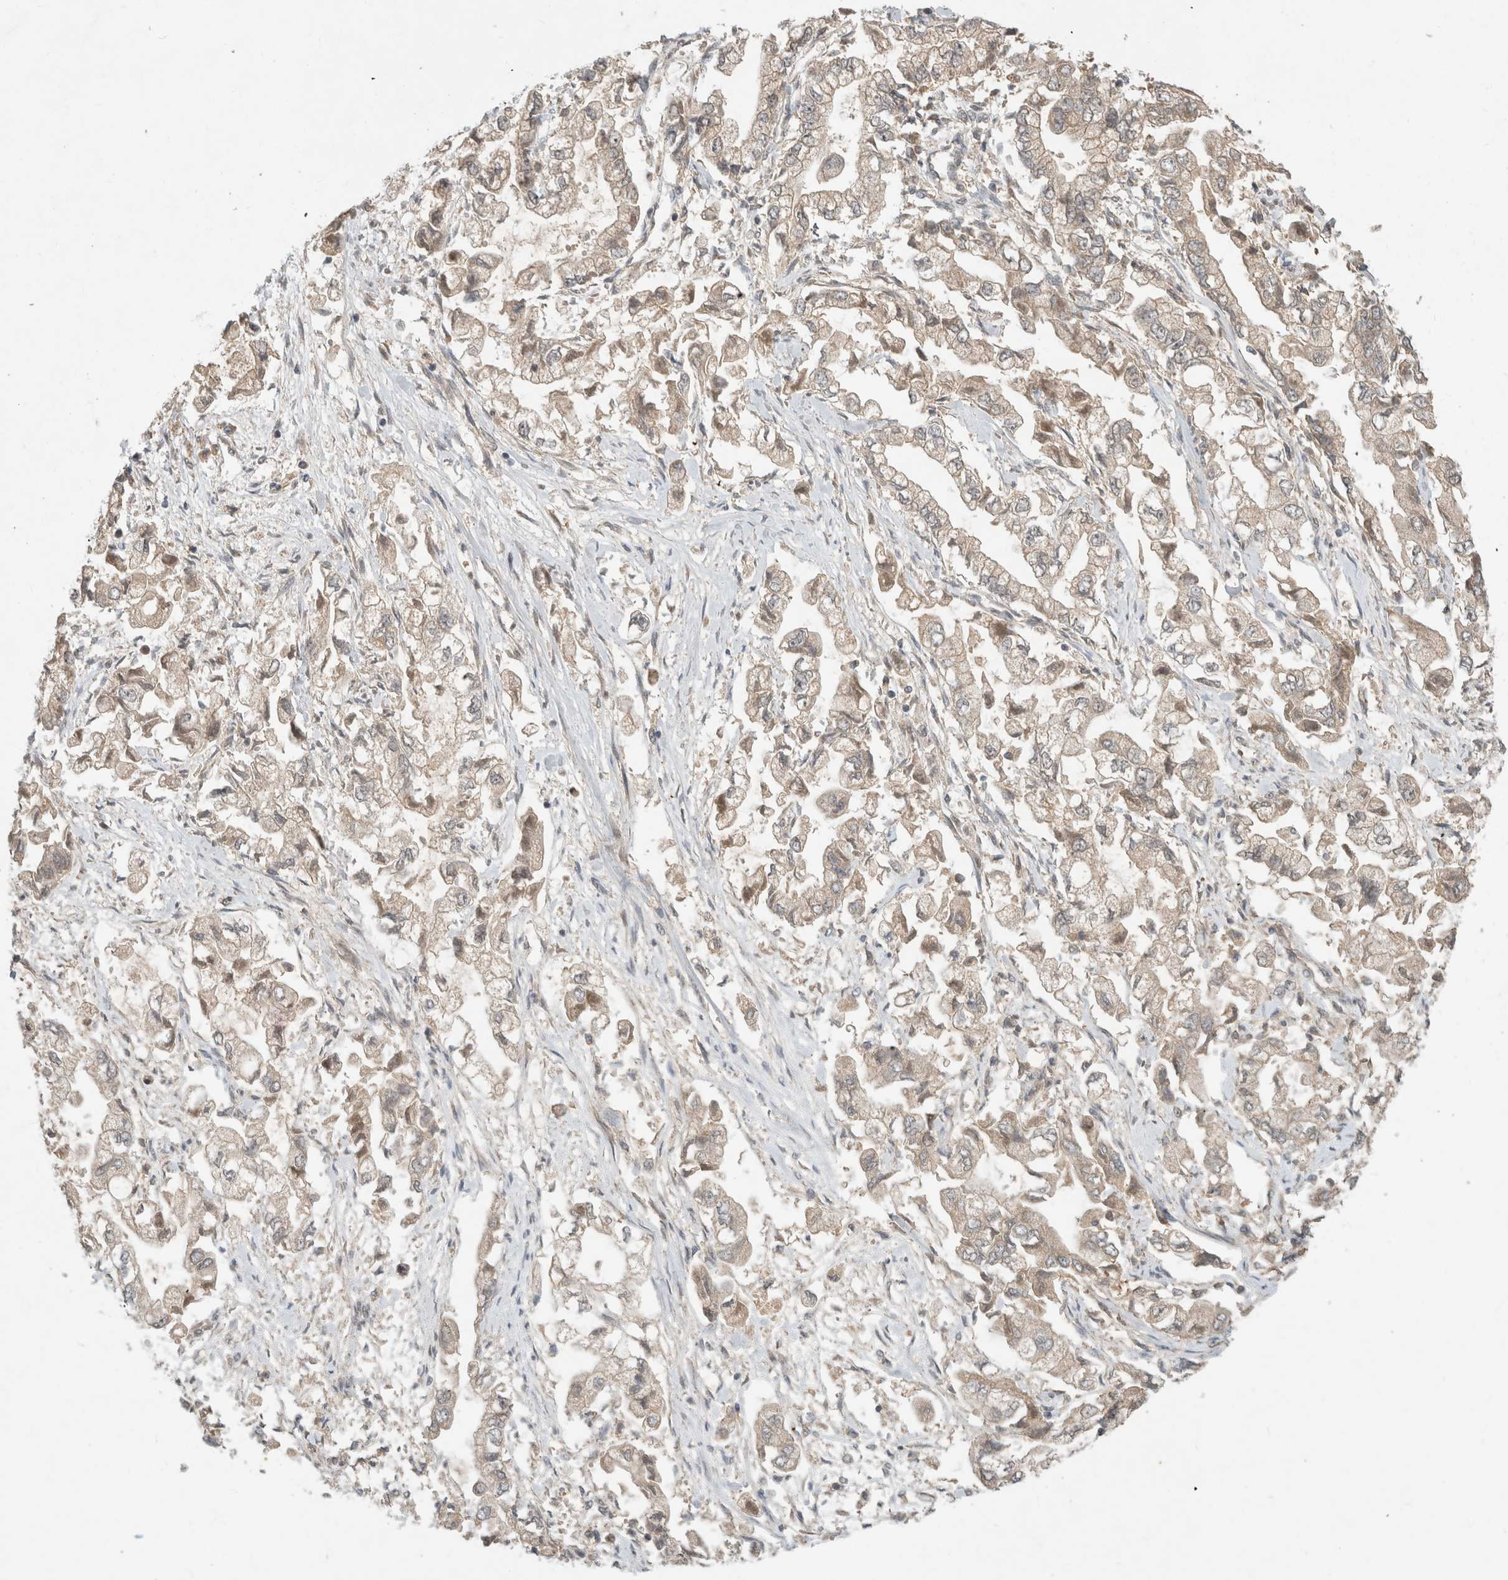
{"staining": {"intensity": "weak", "quantity": ">75%", "location": "cytoplasmic/membranous"}, "tissue": "stomach cancer", "cell_type": "Tumor cells", "image_type": "cancer", "snomed": [{"axis": "morphology", "description": "Normal tissue, NOS"}, {"axis": "morphology", "description": "Adenocarcinoma, NOS"}, {"axis": "topography", "description": "Stomach"}], "caption": "Protein expression by immunohistochemistry (IHC) shows weak cytoplasmic/membranous positivity in approximately >75% of tumor cells in stomach adenocarcinoma. The staining was performed using DAB (3,3'-diaminobenzidine), with brown indicating positive protein expression. Nuclei are stained blue with hematoxylin.", "gene": "LOXL2", "patient": {"sex": "male", "age": 62}}